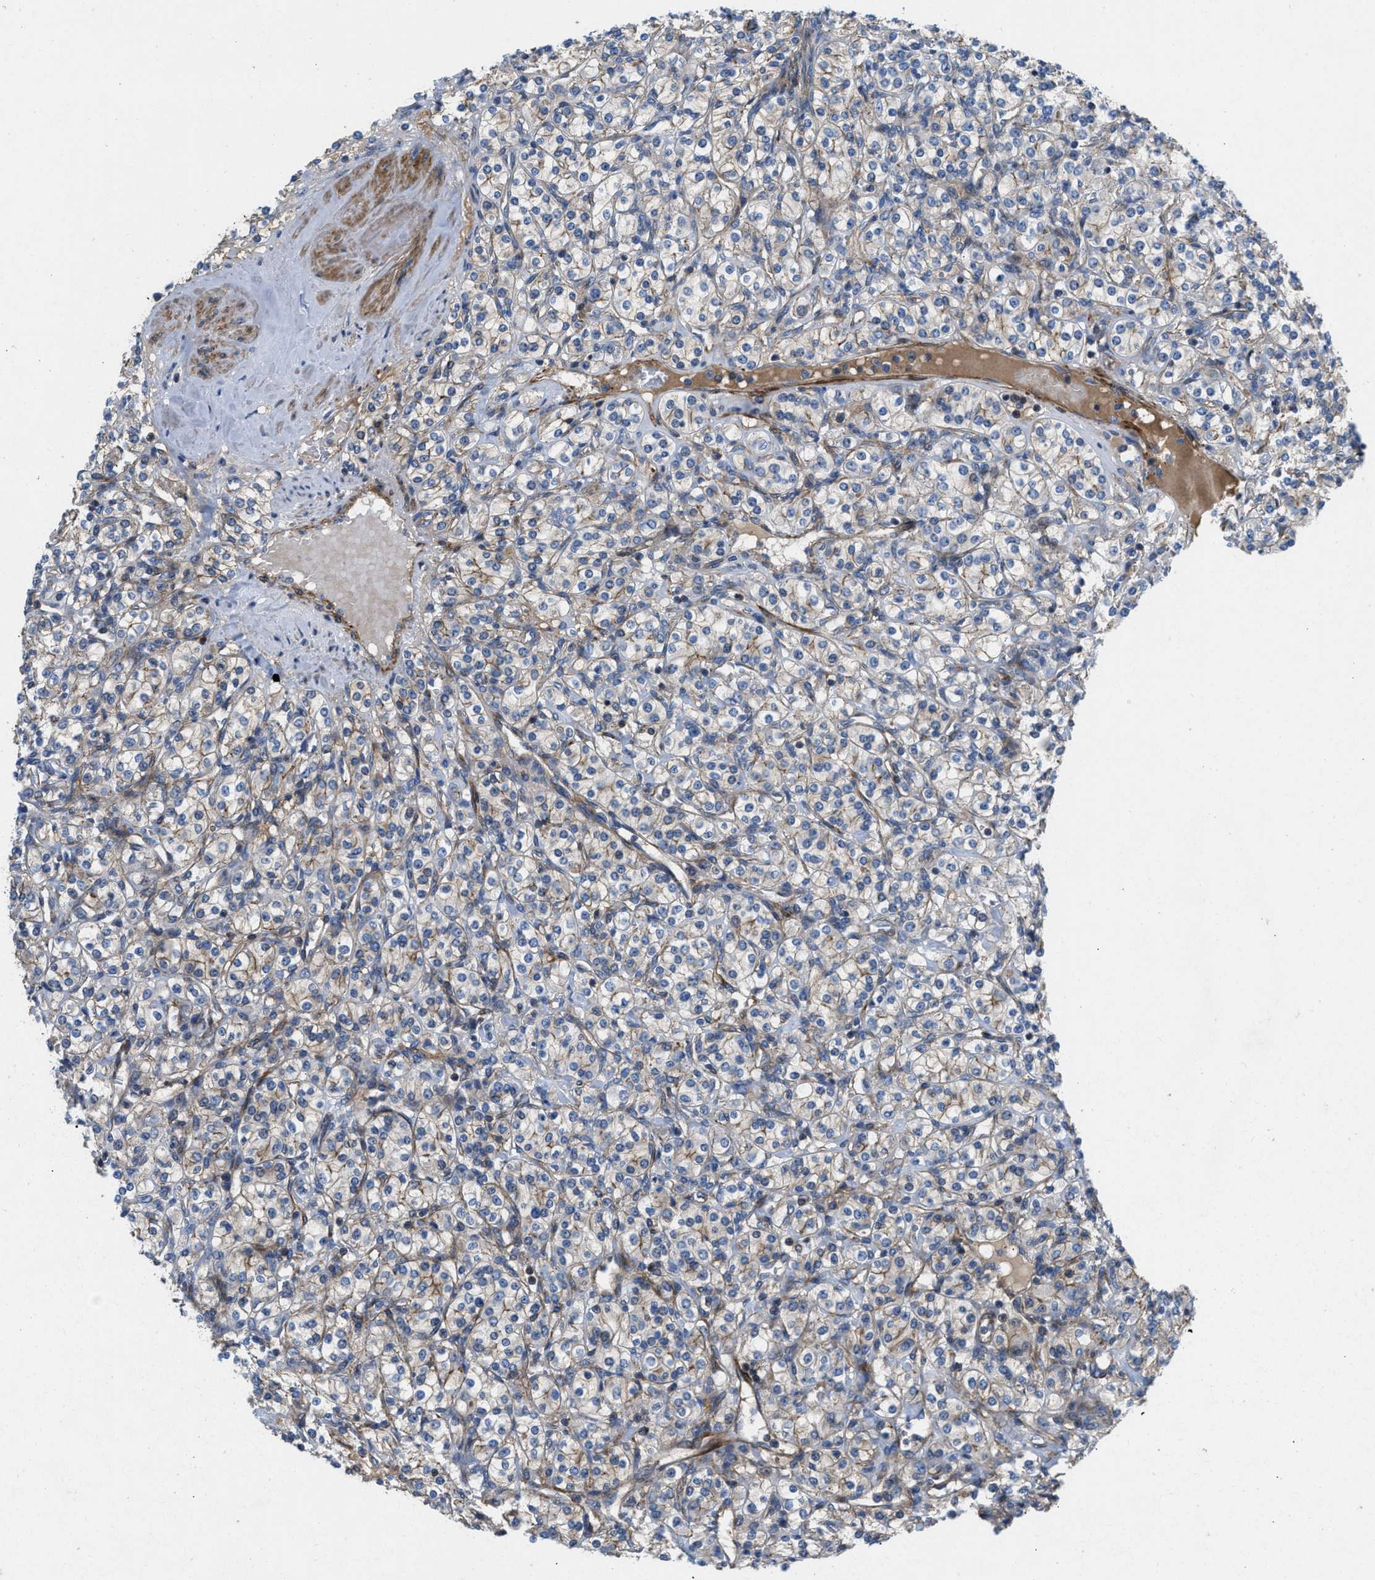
{"staining": {"intensity": "weak", "quantity": "25%-75%", "location": "cytoplasmic/membranous"}, "tissue": "renal cancer", "cell_type": "Tumor cells", "image_type": "cancer", "snomed": [{"axis": "morphology", "description": "Adenocarcinoma, NOS"}, {"axis": "topography", "description": "Kidney"}], "caption": "Immunohistochemistry (IHC) (DAB) staining of renal cancer (adenocarcinoma) exhibits weak cytoplasmic/membranous protein expression in approximately 25%-75% of tumor cells. (DAB (3,3'-diaminobenzidine) IHC, brown staining for protein, blue staining for nuclei).", "gene": "NYNRIN", "patient": {"sex": "male", "age": 77}}